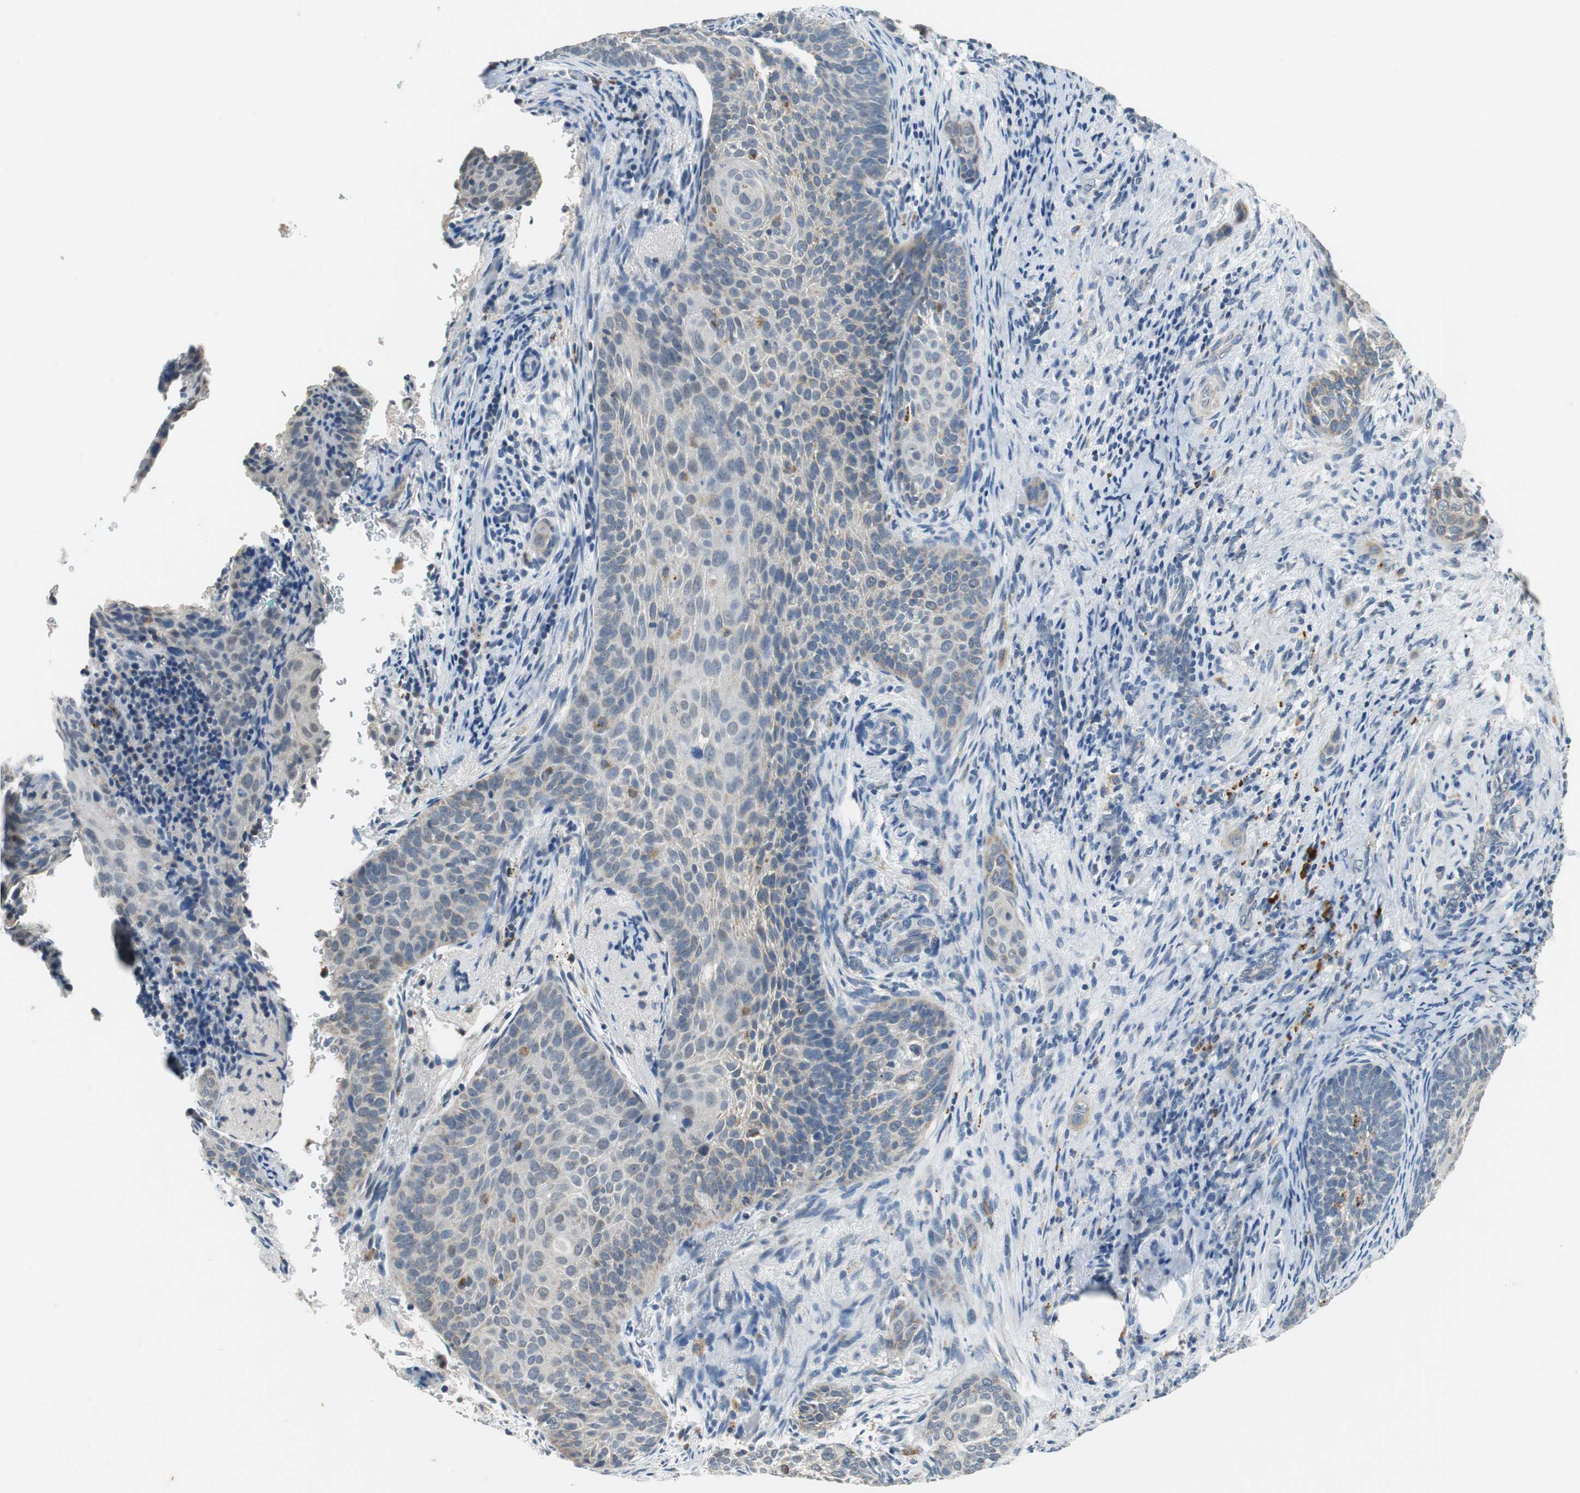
{"staining": {"intensity": "weak", "quantity": "<25%", "location": "cytoplasmic/membranous"}, "tissue": "cervical cancer", "cell_type": "Tumor cells", "image_type": "cancer", "snomed": [{"axis": "morphology", "description": "Squamous cell carcinoma, NOS"}, {"axis": "topography", "description": "Cervix"}], "caption": "Human cervical cancer stained for a protein using IHC demonstrates no expression in tumor cells.", "gene": "NLGN1", "patient": {"sex": "female", "age": 33}}